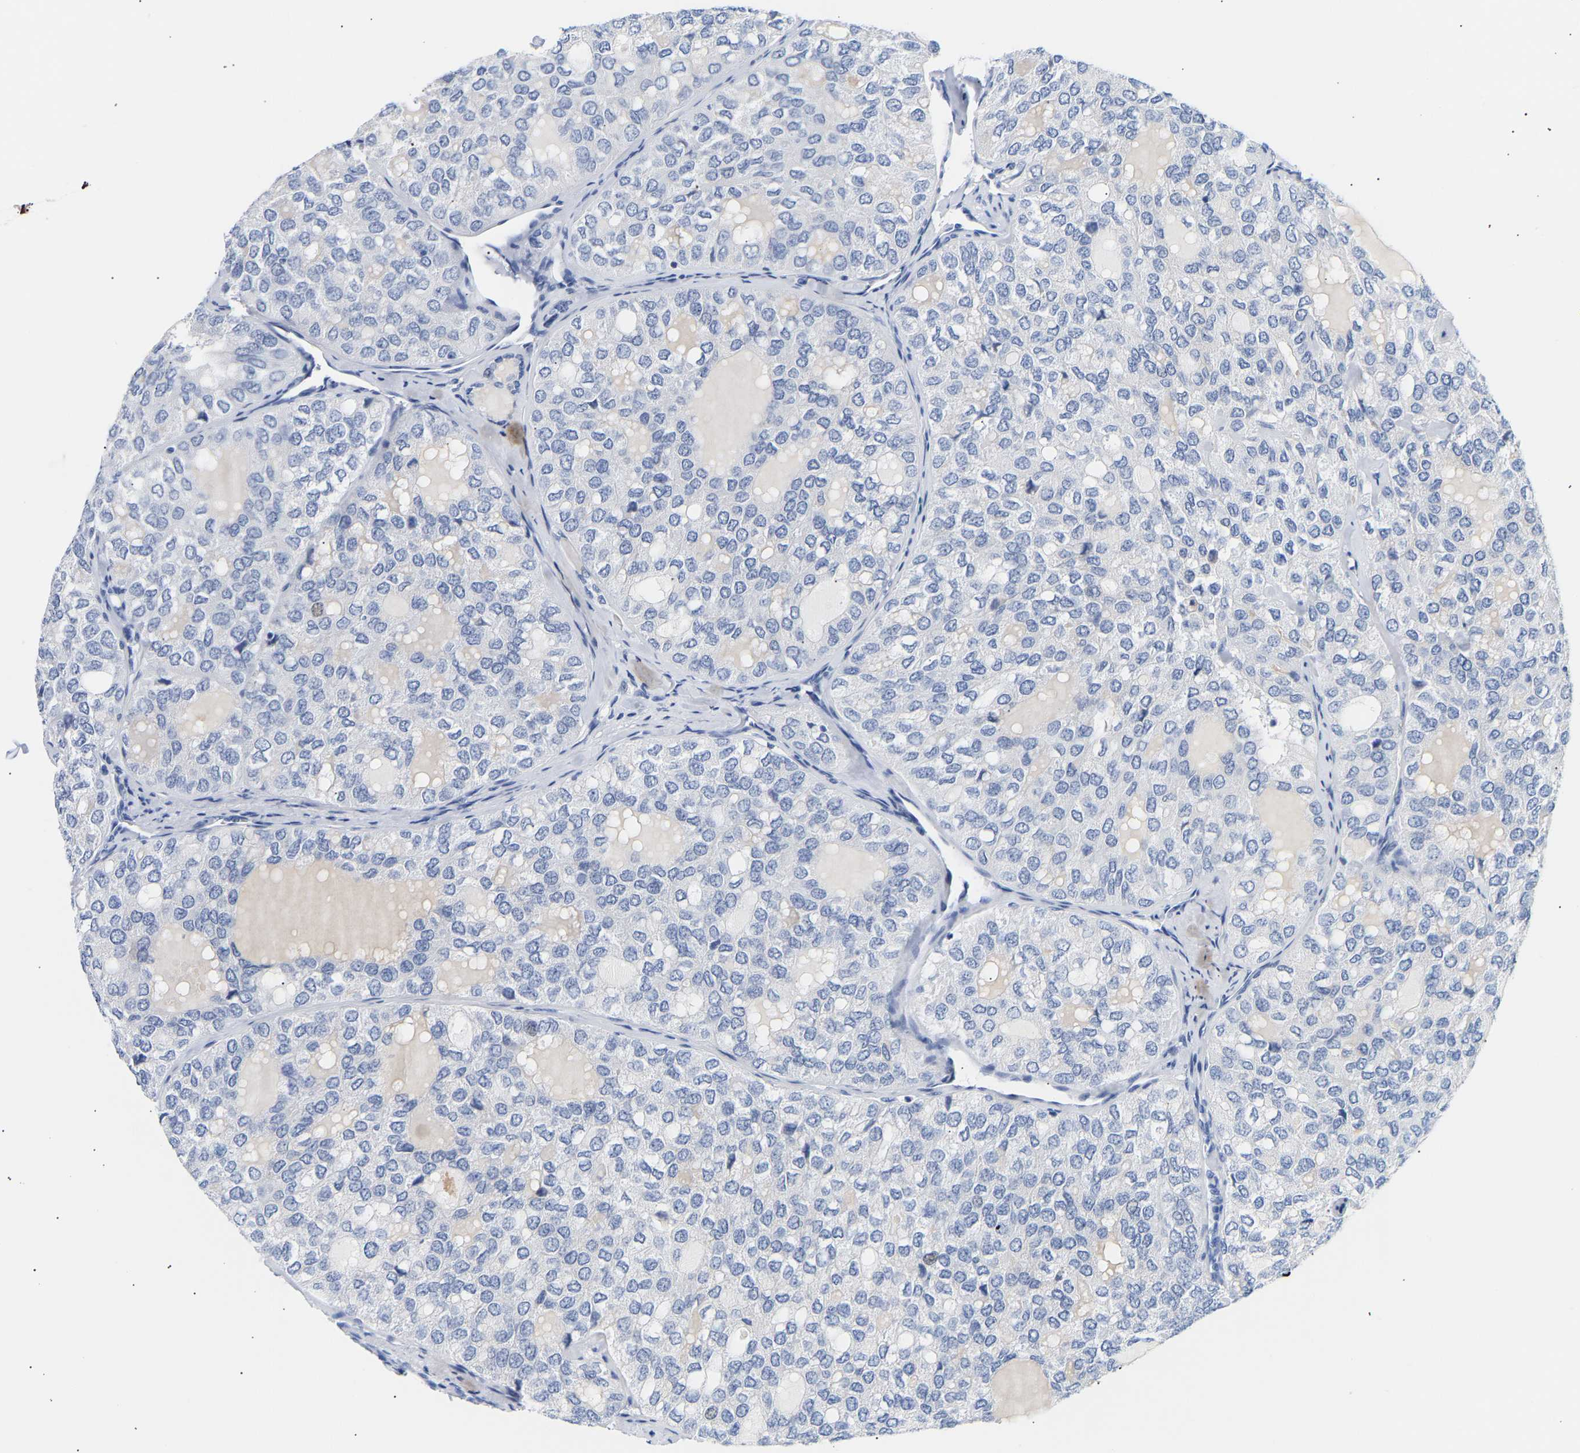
{"staining": {"intensity": "negative", "quantity": "none", "location": "none"}, "tissue": "thyroid cancer", "cell_type": "Tumor cells", "image_type": "cancer", "snomed": [{"axis": "morphology", "description": "Follicular adenoma carcinoma, NOS"}, {"axis": "topography", "description": "Thyroid gland"}], "caption": "Human follicular adenoma carcinoma (thyroid) stained for a protein using immunohistochemistry (IHC) displays no positivity in tumor cells.", "gene": "SPINK2", "patient": {"sex": "male", "age": 75}}